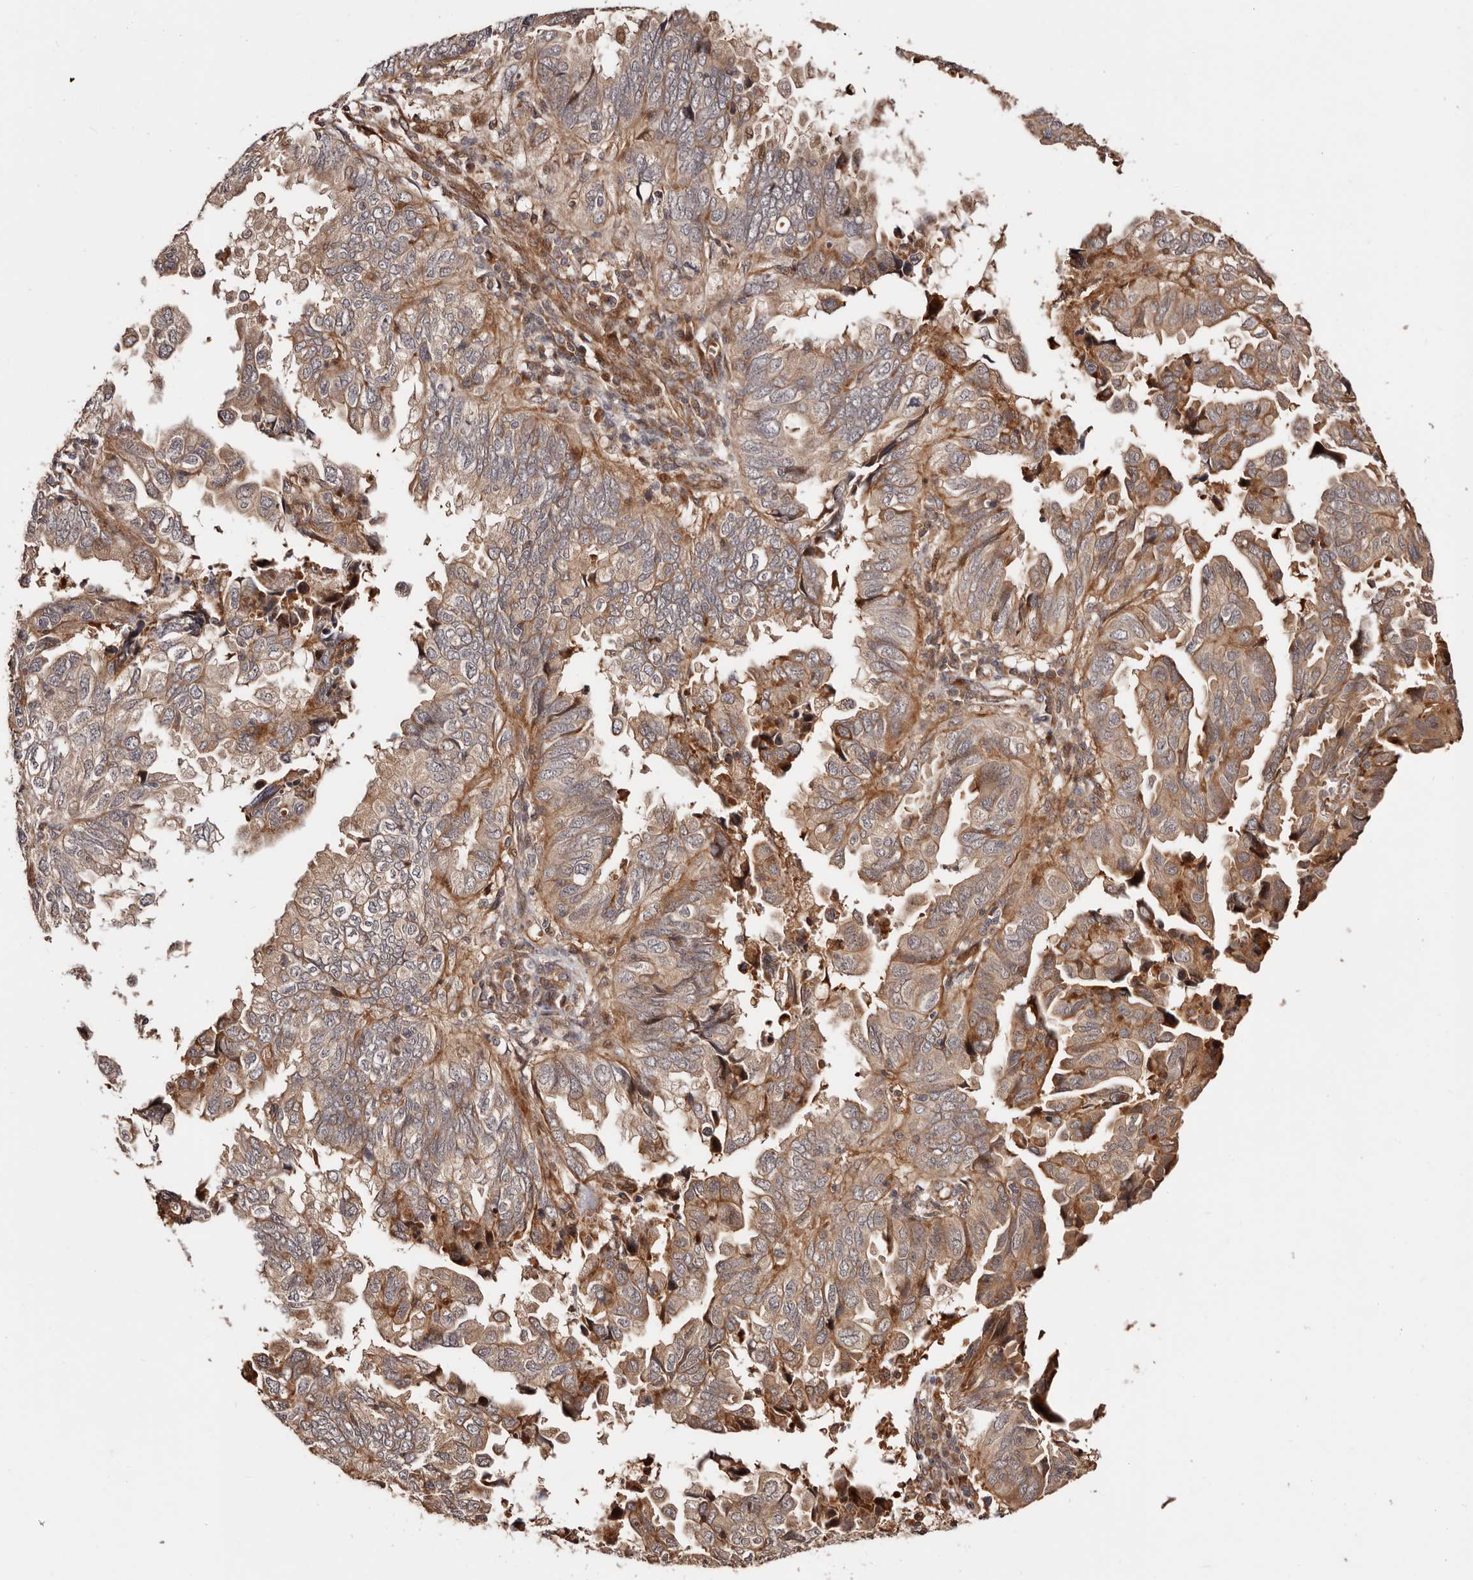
{"staining": {"intensity": "moderate", "quantity": "25%-75%", "location": "cytoplasmic/membranous"}, "tissue": "endometrial cancer", "cell_type": "Tumor cells", "image_type": "cancer", "snomed": [{"axis": "morphology", "description": "Adenocarcinoma, NOS"}, {"axis": "topography", "description": "Uterus"}], "caption": "Immunohistochemical staining of human endometrial cancer shows medium levels of moderate cytoplasmic/membranous protein positivity in approximately 25%-75% of tumor cells.", "gene": "PTPN22", "patient": {"sex": "female", "age": 77}}